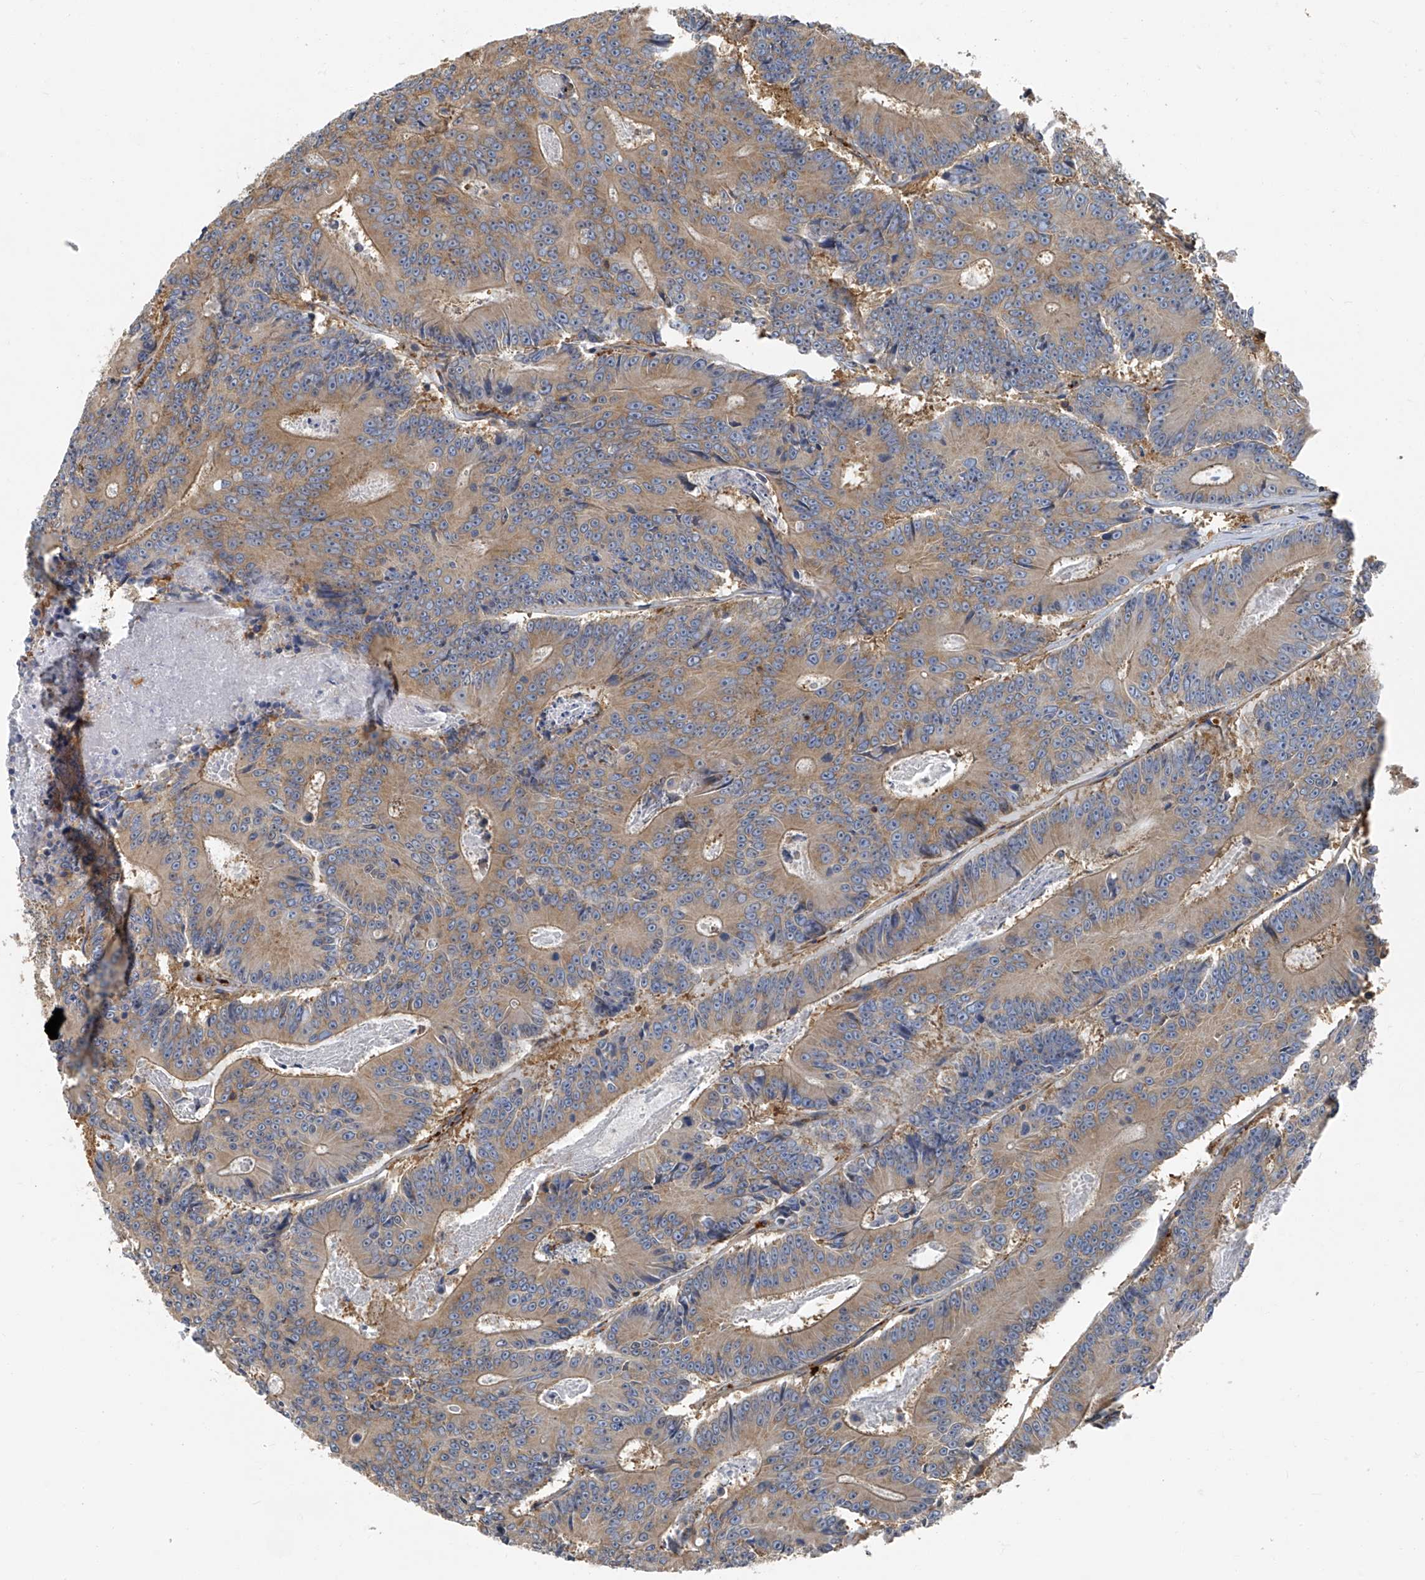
{"staining": {"intensity": "moderate", "quantity": ">75%", "location": "cytoplasmic/membranous"}, "tissue": "colorectal cancer", "cell_type": "Tumor cells", "image_type": "cancer", "snomed": [{"axis": "morphology", "description": "Adenocarcinoma, NOS"}, {"axis": "topography", "description": "Colon"}], "caption": "Adenocarcinoma (colorectal) stained for a protein displays moderate cytoplasmic/membranous positivity in tumor cells.", "gene": "SEPTIN7", "patient": {"sex": "male", "age": 83}}